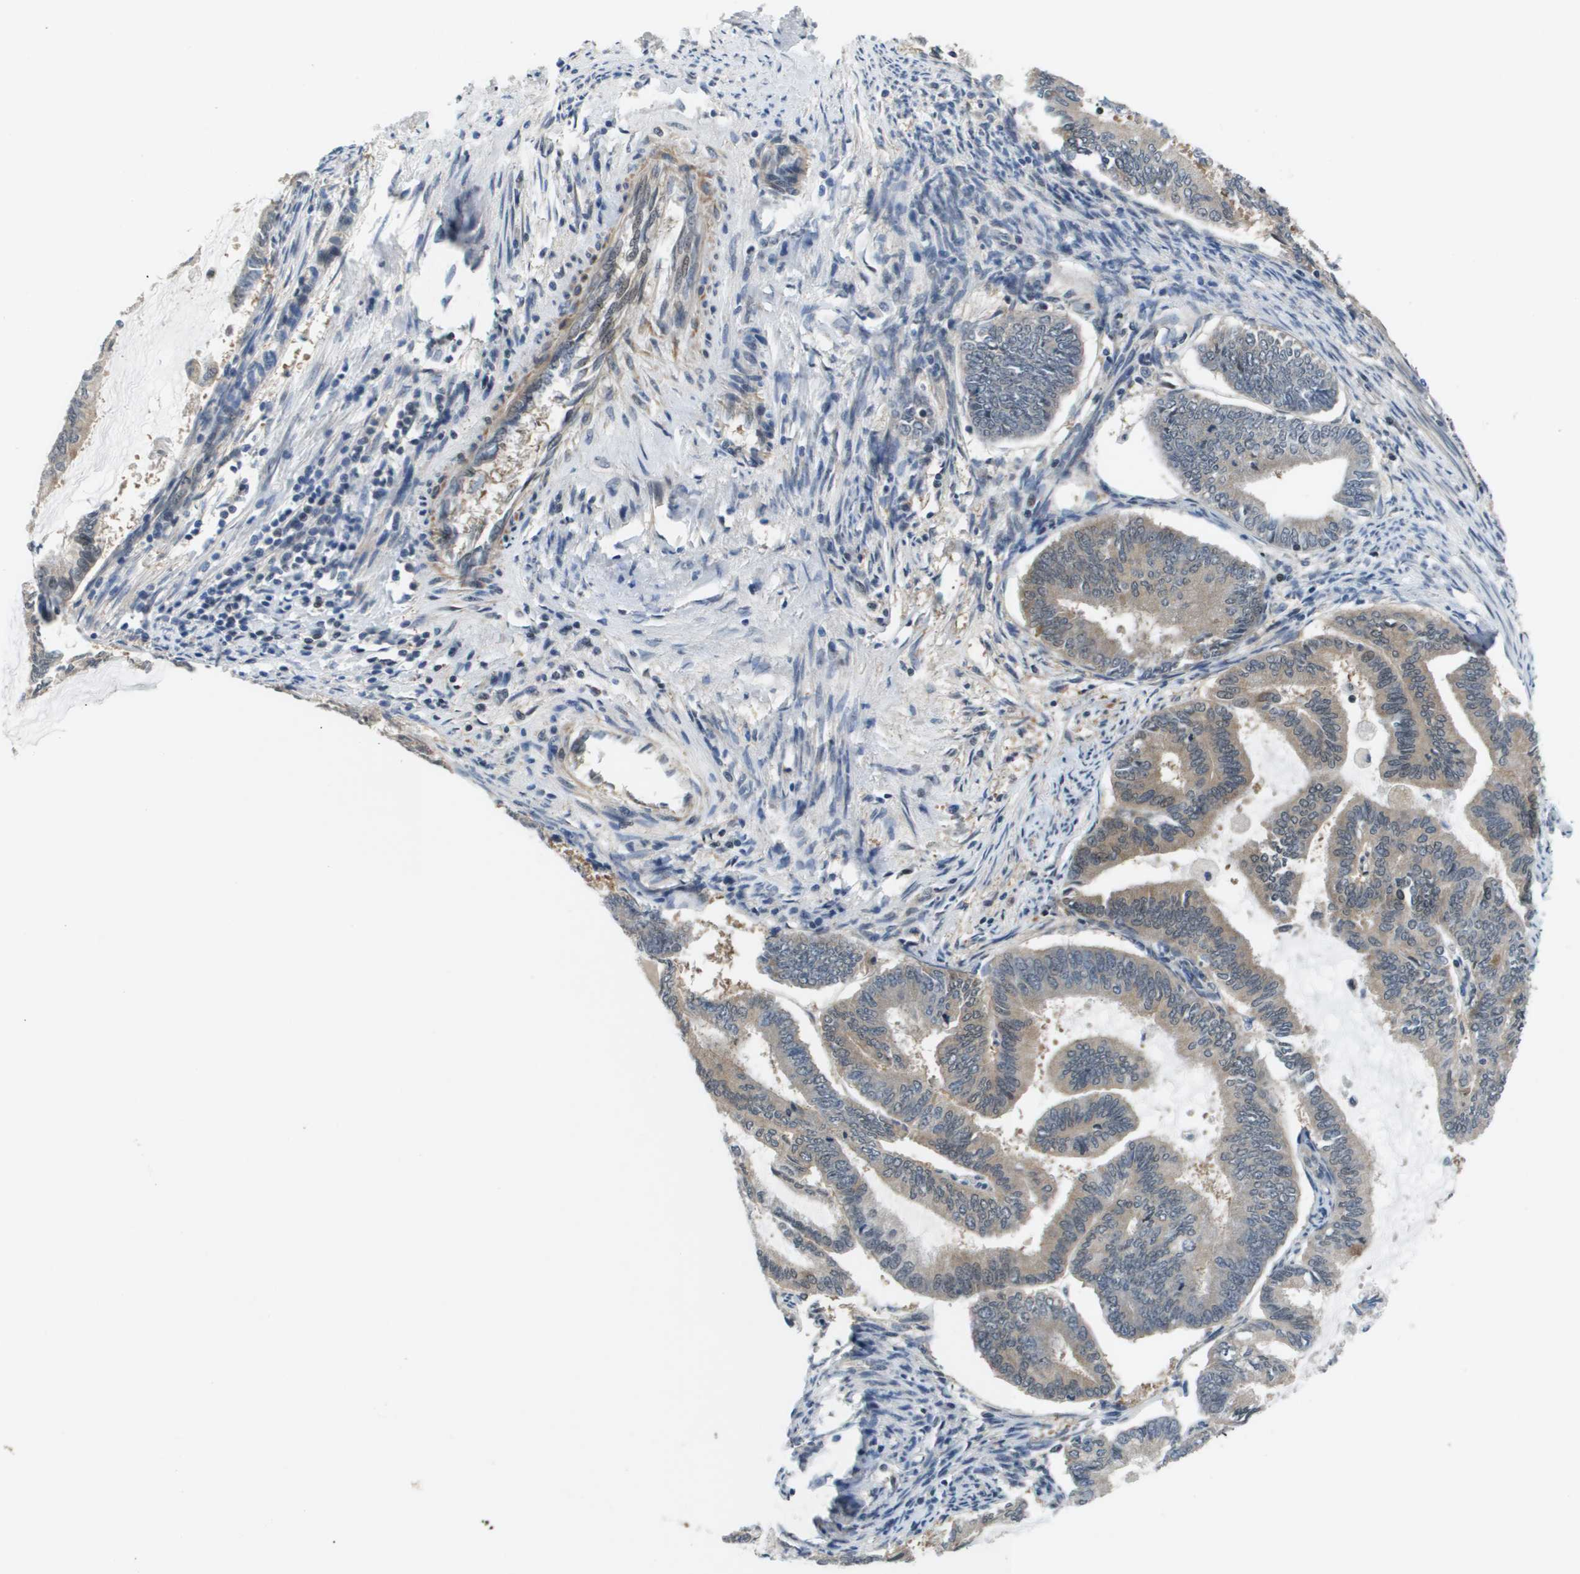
{"staining": {"intensity": "weak", "quantity": "25%-75%", "location": "cytoplasmic/membranous"}, "tissue": "endometrial cancer", "cell_type": "Tumor cells", "image_type": "cancer", "snomed": [{"axis": "morphology", "description": "Adenocarcinoma, NOS"}, {"axis": "topography", "description": "Endometrium"}], "caption": "Approximately 25%-75% of tumor cells in endometrial cancer (adenocarcinoma) demonstrate weak cytoplasmic/membranous protein expression as visualized by brown immunohistochemical staining.", "gene": "ENPP5", "patient": {"sex": "female", "age": 86}}